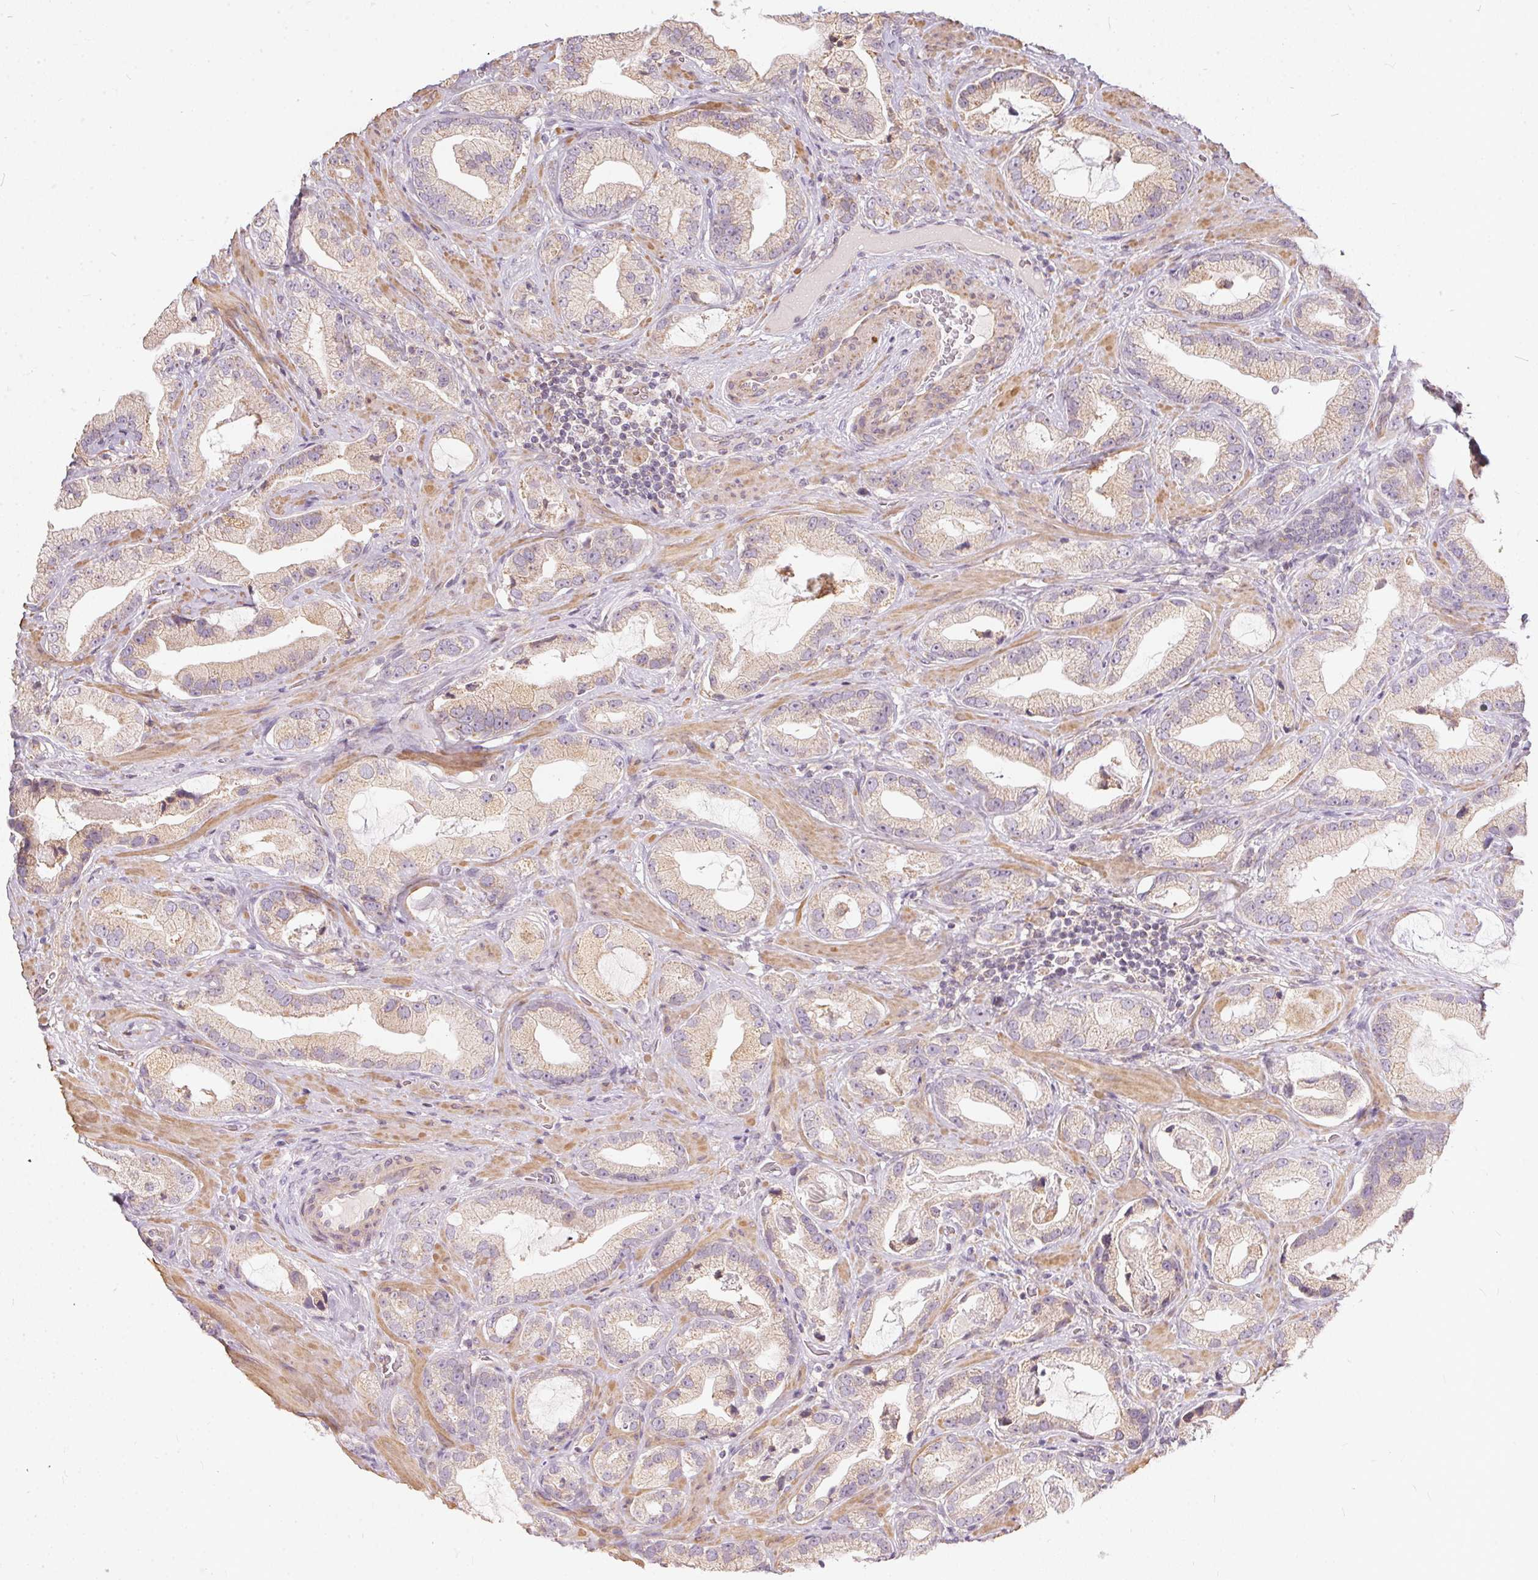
{"staining": {"intensity": "weak", "quantity": ">75%", "location": "cytoplasmic/membranous"}, "tissue": "prostate cancer", "cell_type": "Tumor cells", "image_type": "cancer", "snomed": [{"axis": "morphology", "description": "Adenocarcinoma, Low grade"}, {"axis": "topography", "description": "Prostate"}], "caption": "Human prostate cancer (low-grade adenocarcinoma) stained for a protein (brown) demonstrates weak cytoplasmic/membranous positive expression in approximately >75% of tumor cells.", "gene": "VWA5B2", "patient": {"sex": "male", "age": 62}}